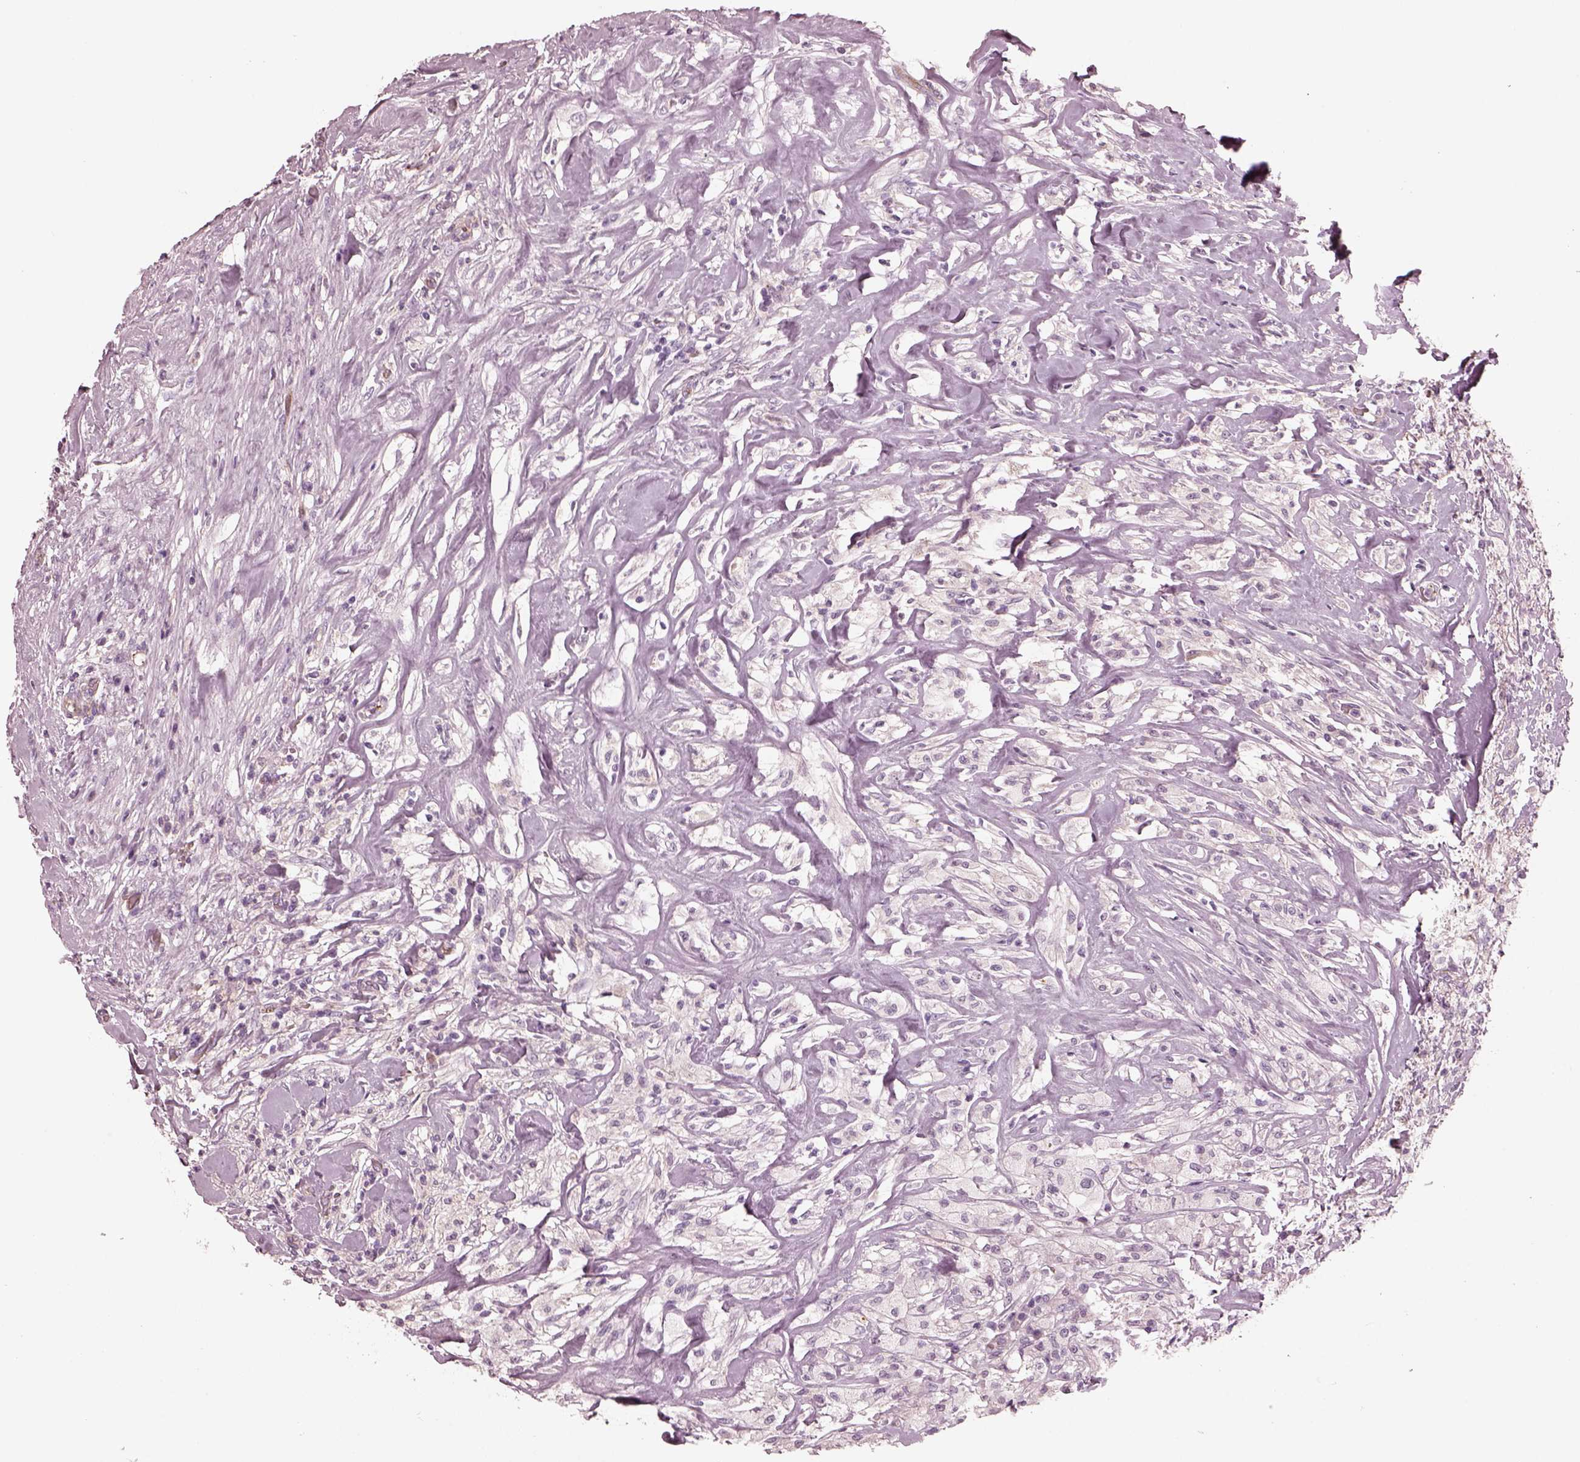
{"staining": {"intensity": "negative", "quantity": "none", "location": "none"}, "tissue": "testis cancer", "cell_type": "Tumor cells", "image_type": "cancer", "snomed": [{"axis": "morphology", "description": "Necrosis, NOS"}, {"axis": "morphology", "description": "Carcinoma, Embryonal, NOS"}, {"axis": "topography", "description": "Testis"}], "caption": "Immunohistochemistry (IHC) micrograph of neoplastic tissue: human testis cancer stained with DAB shows no significant protein staining in tumor cells. (Immunohistochemistry (IHC), brightfield microscopy, high magnification).", "gene": "EIF4E1B", "patient": {"sex": "male", "age": 19}}